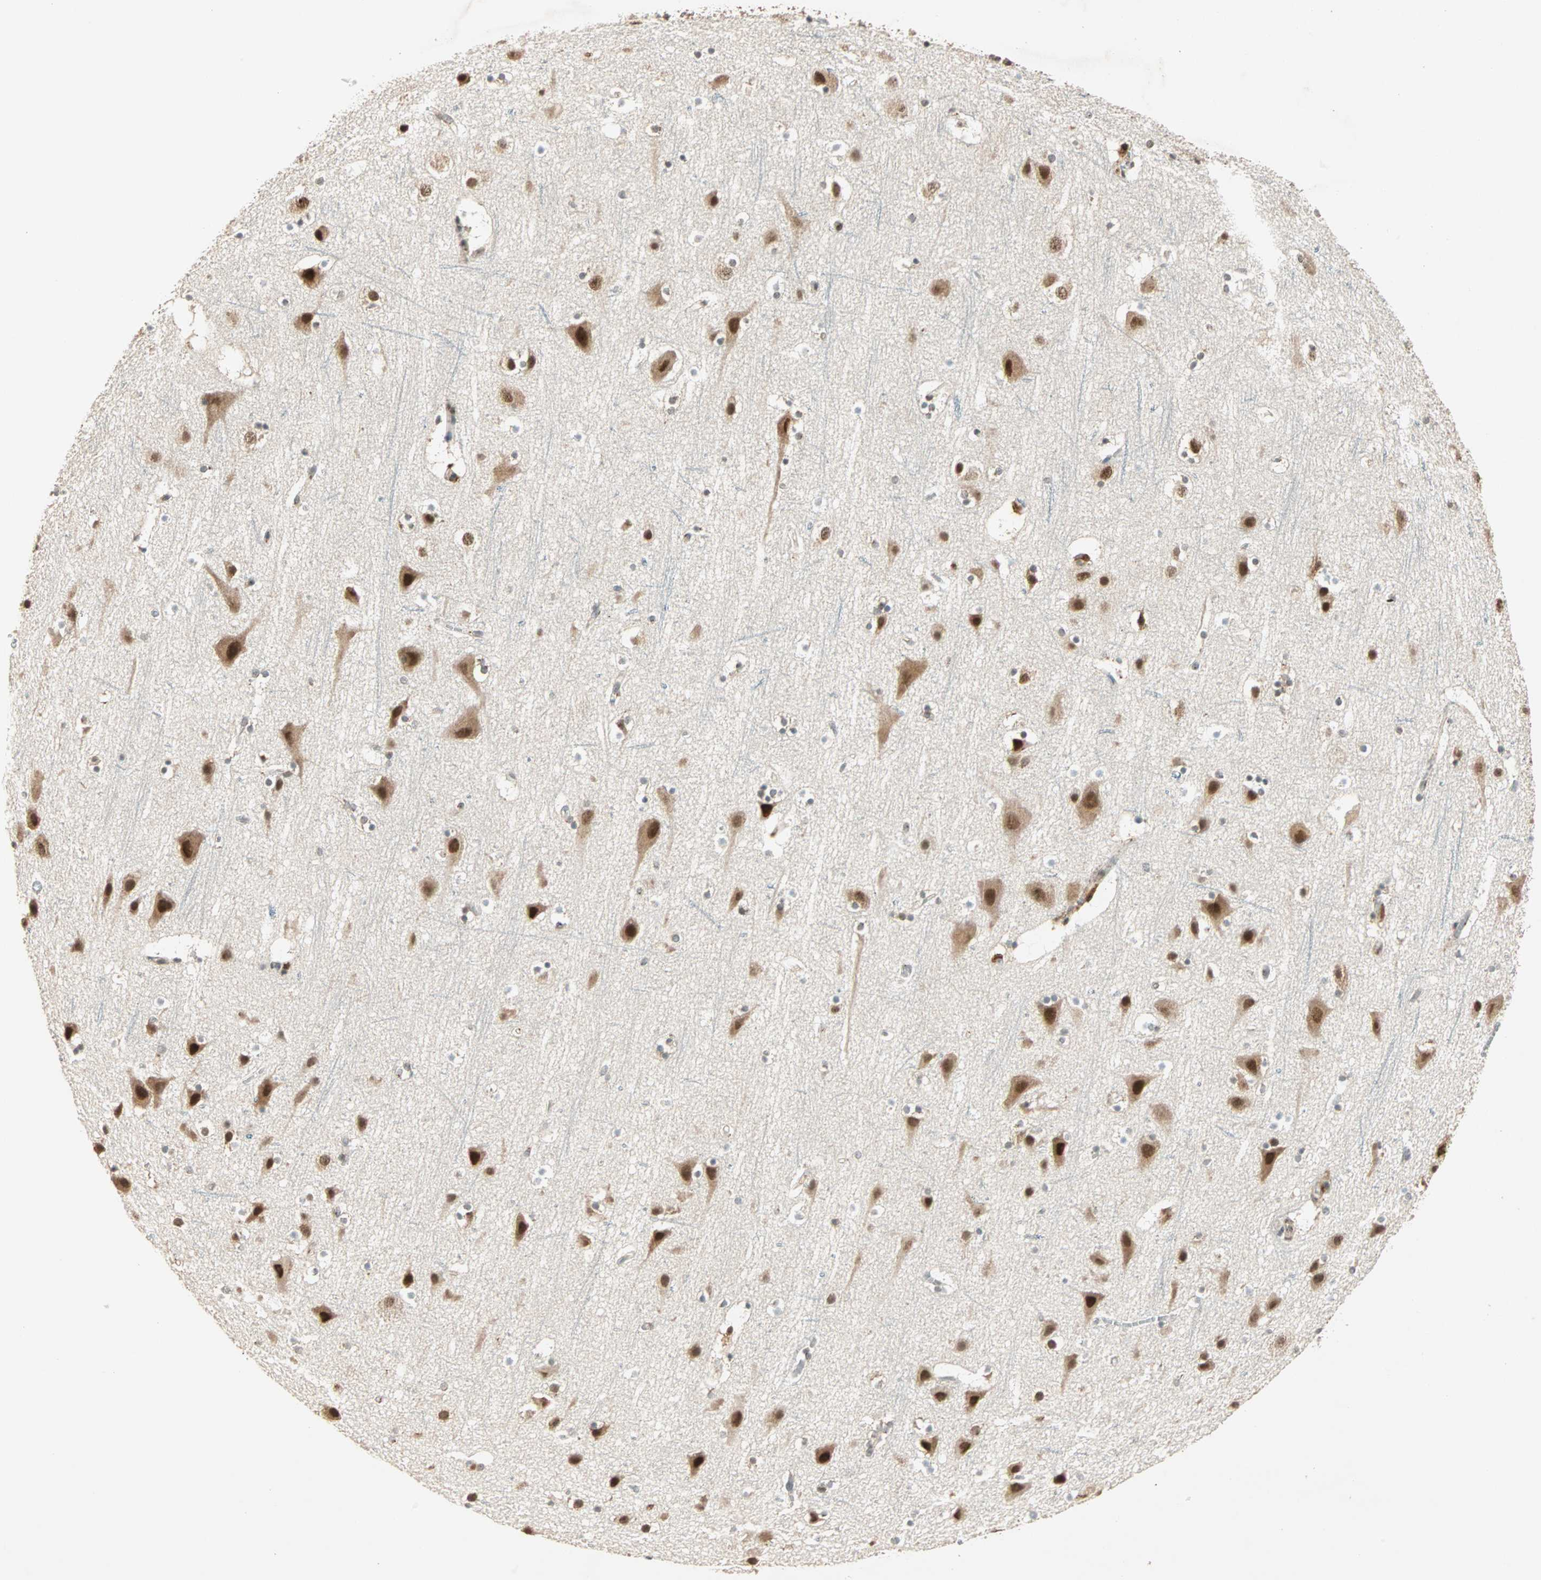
{"staining": {"intensity": "moderate", "quantity": "25%-75%", "location": "cytoplasmic/membranous"}, "tissue": "cerebral cortex", "cell_type": "Endothelial cells", "image_type": "normal", "snomed": [{"axis": "morphology", "description": "Normal tissue, NOS"}, {"axis": "topography", "description": "Cerebral cortex"}], "caption": "A brown stain highlights moderate cytoplasmic/membranous staining of a protein in endothelial cells of normal cerebral cortex. (Brightfield microscopy of DAB IHC at high magnification).", "gene": "PRDM2", "patient": {"sex": "male", "age": 45}}